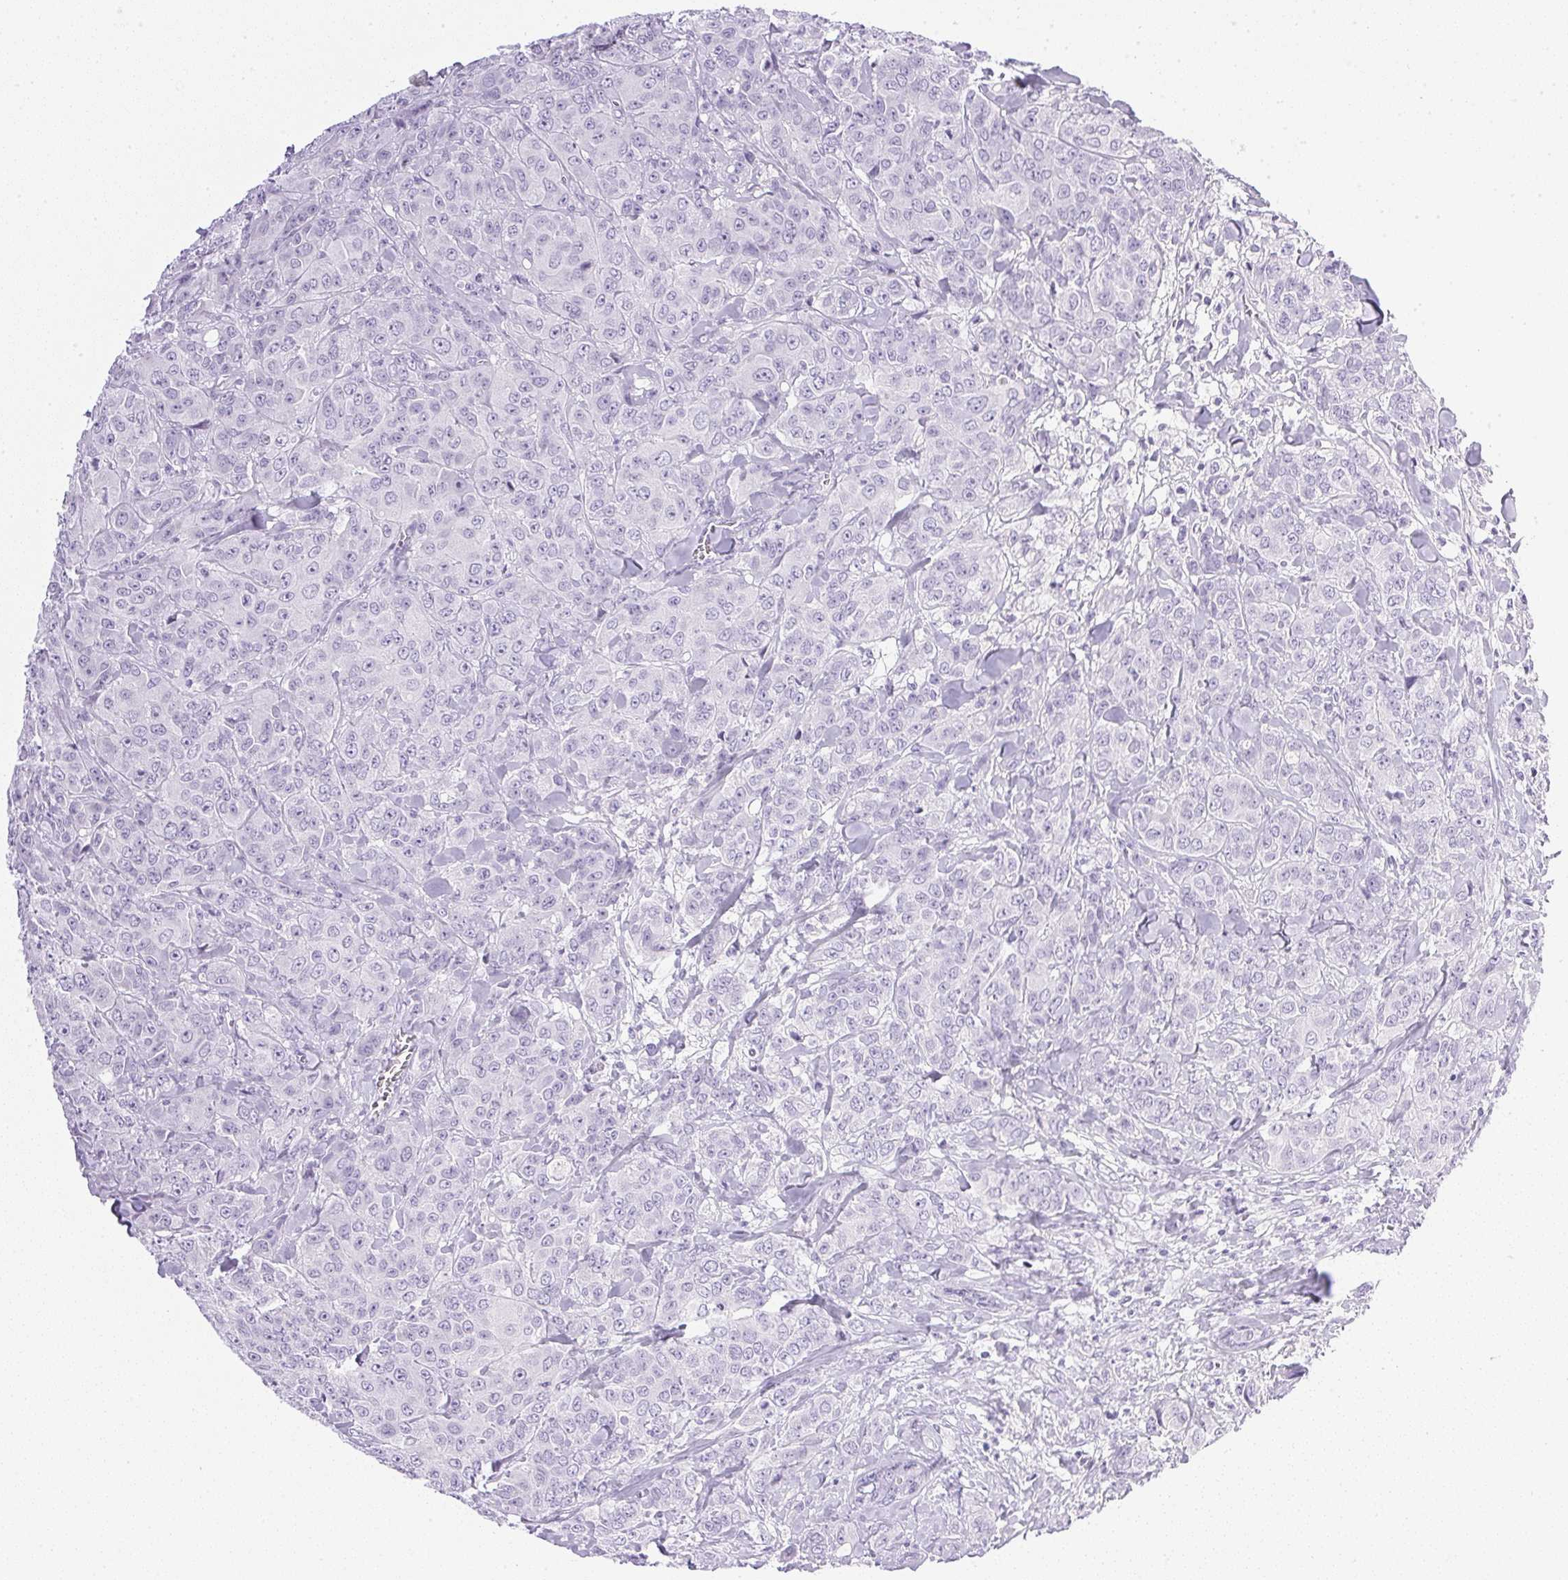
{"staining": {"intensity": "negative", "quantity": "none", "location": "none"}, "tissue": "breast cancer", "cell_type": "Tumor cells", "image_type": "cancer", "snomed": [{"axis": "morphology", "description": "Normal tissue, NOS"}, {"axis": "morphology", "description": "Duct carcinoma"}, {"axis": "topography", "description": "Breast"}], "caption": "IHC histopathology image of breast cancer (infiltrating ductal carcinoma) stained for a protein (brown), which reveals no staining in tumor cells. The staining was performed using DAB to visualize the protein expression in brown, while the nuclei were stained in blue with hematoxylin (Magnification: 20x).", "gene": "CPB1", "patient": {"sex": "female", "age": 43}}